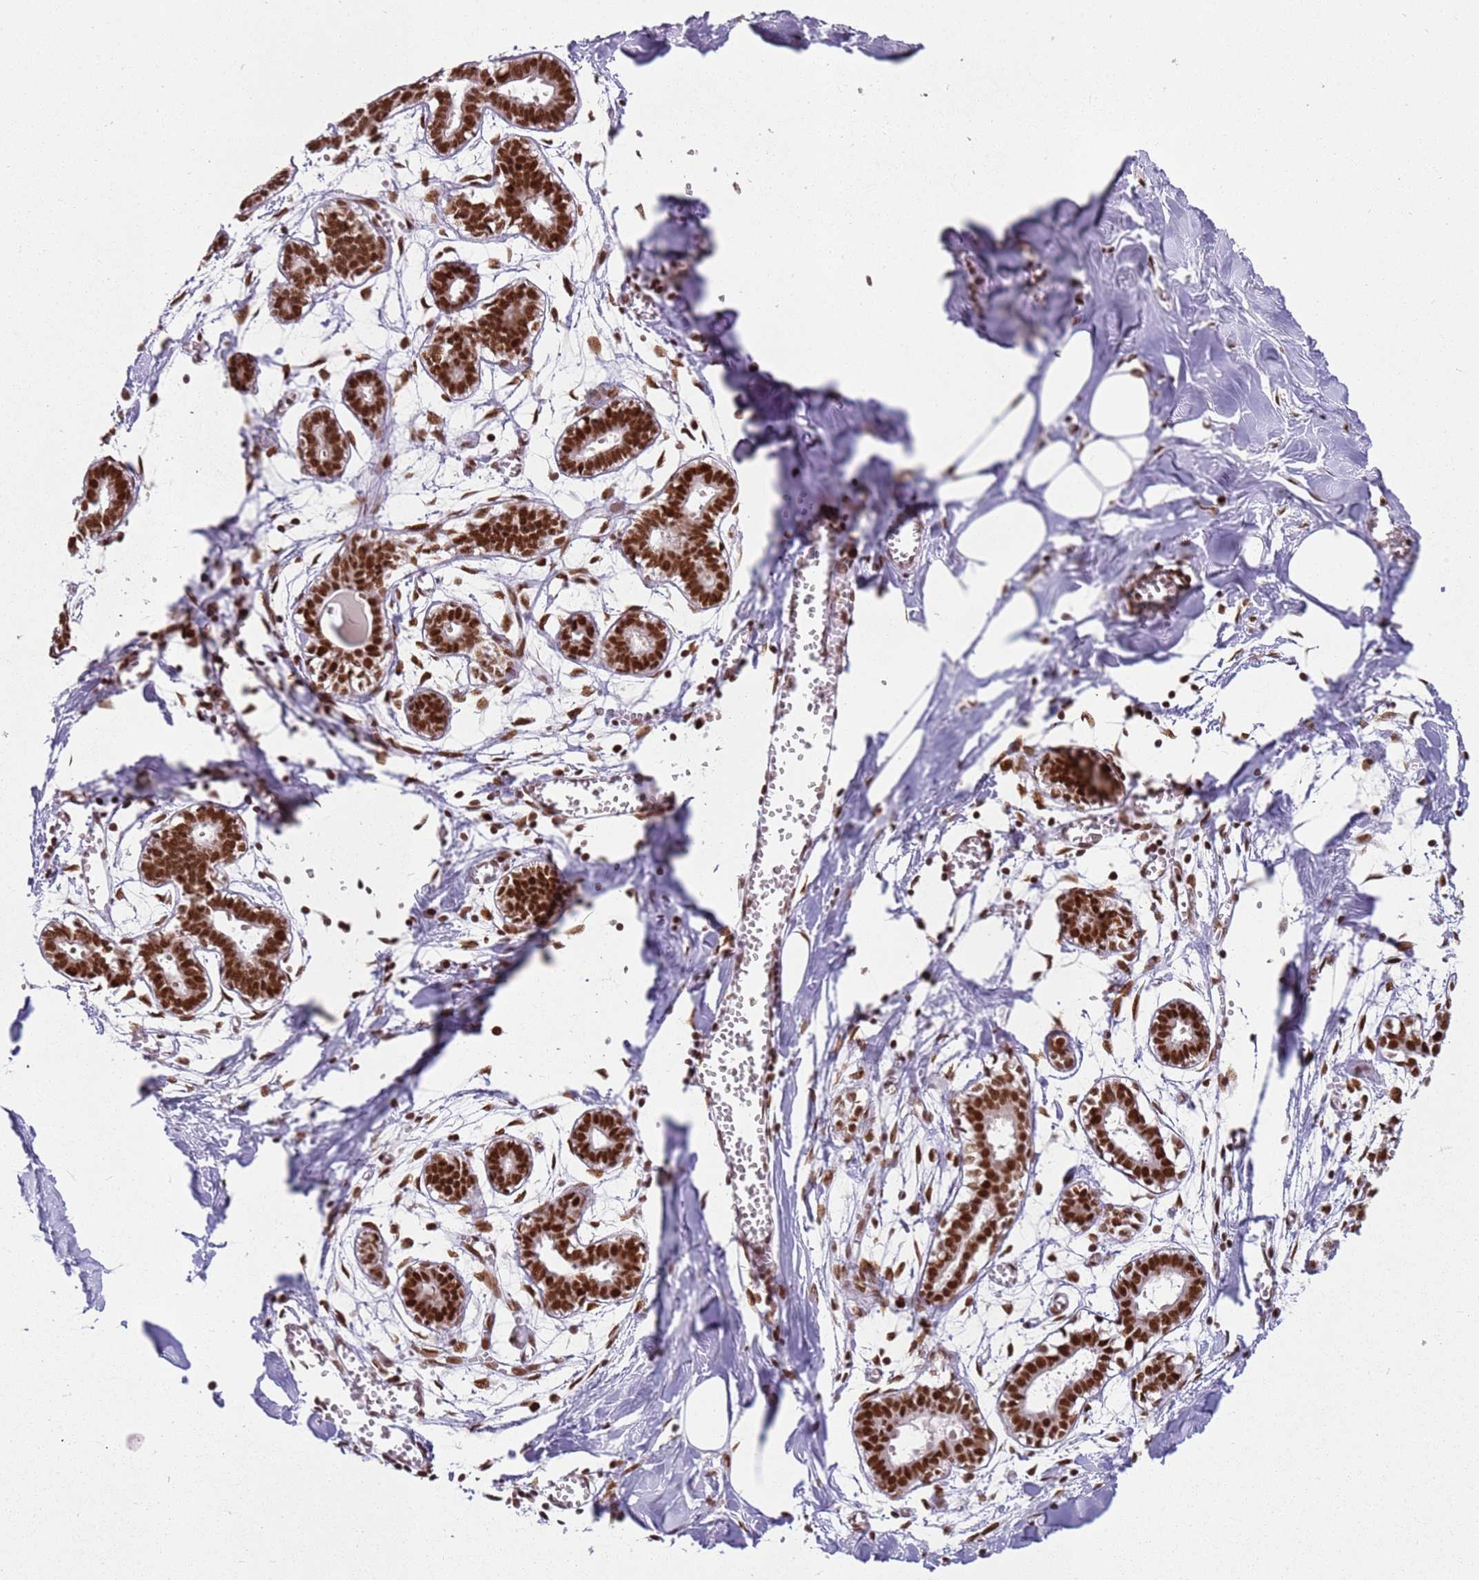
{"staining": {"intensity": "moderate", "quantity": ">75%", "location": "nuclear"}, "tissue": "breast", "cell_type": "Adipocytes", "image_type": "normal", "snomed": [{"axis": "morphology", "description": "Normal tissue, NOS"}, {"axis": "topography", "description": "Breast"}], "caption": "The micrograph demonstrates a brown stain indicating the presence of a protein in the nuclear of adipocytes in breast.", "gene": "TENT4A", "patient": {"sex": "female", "age": 27}}